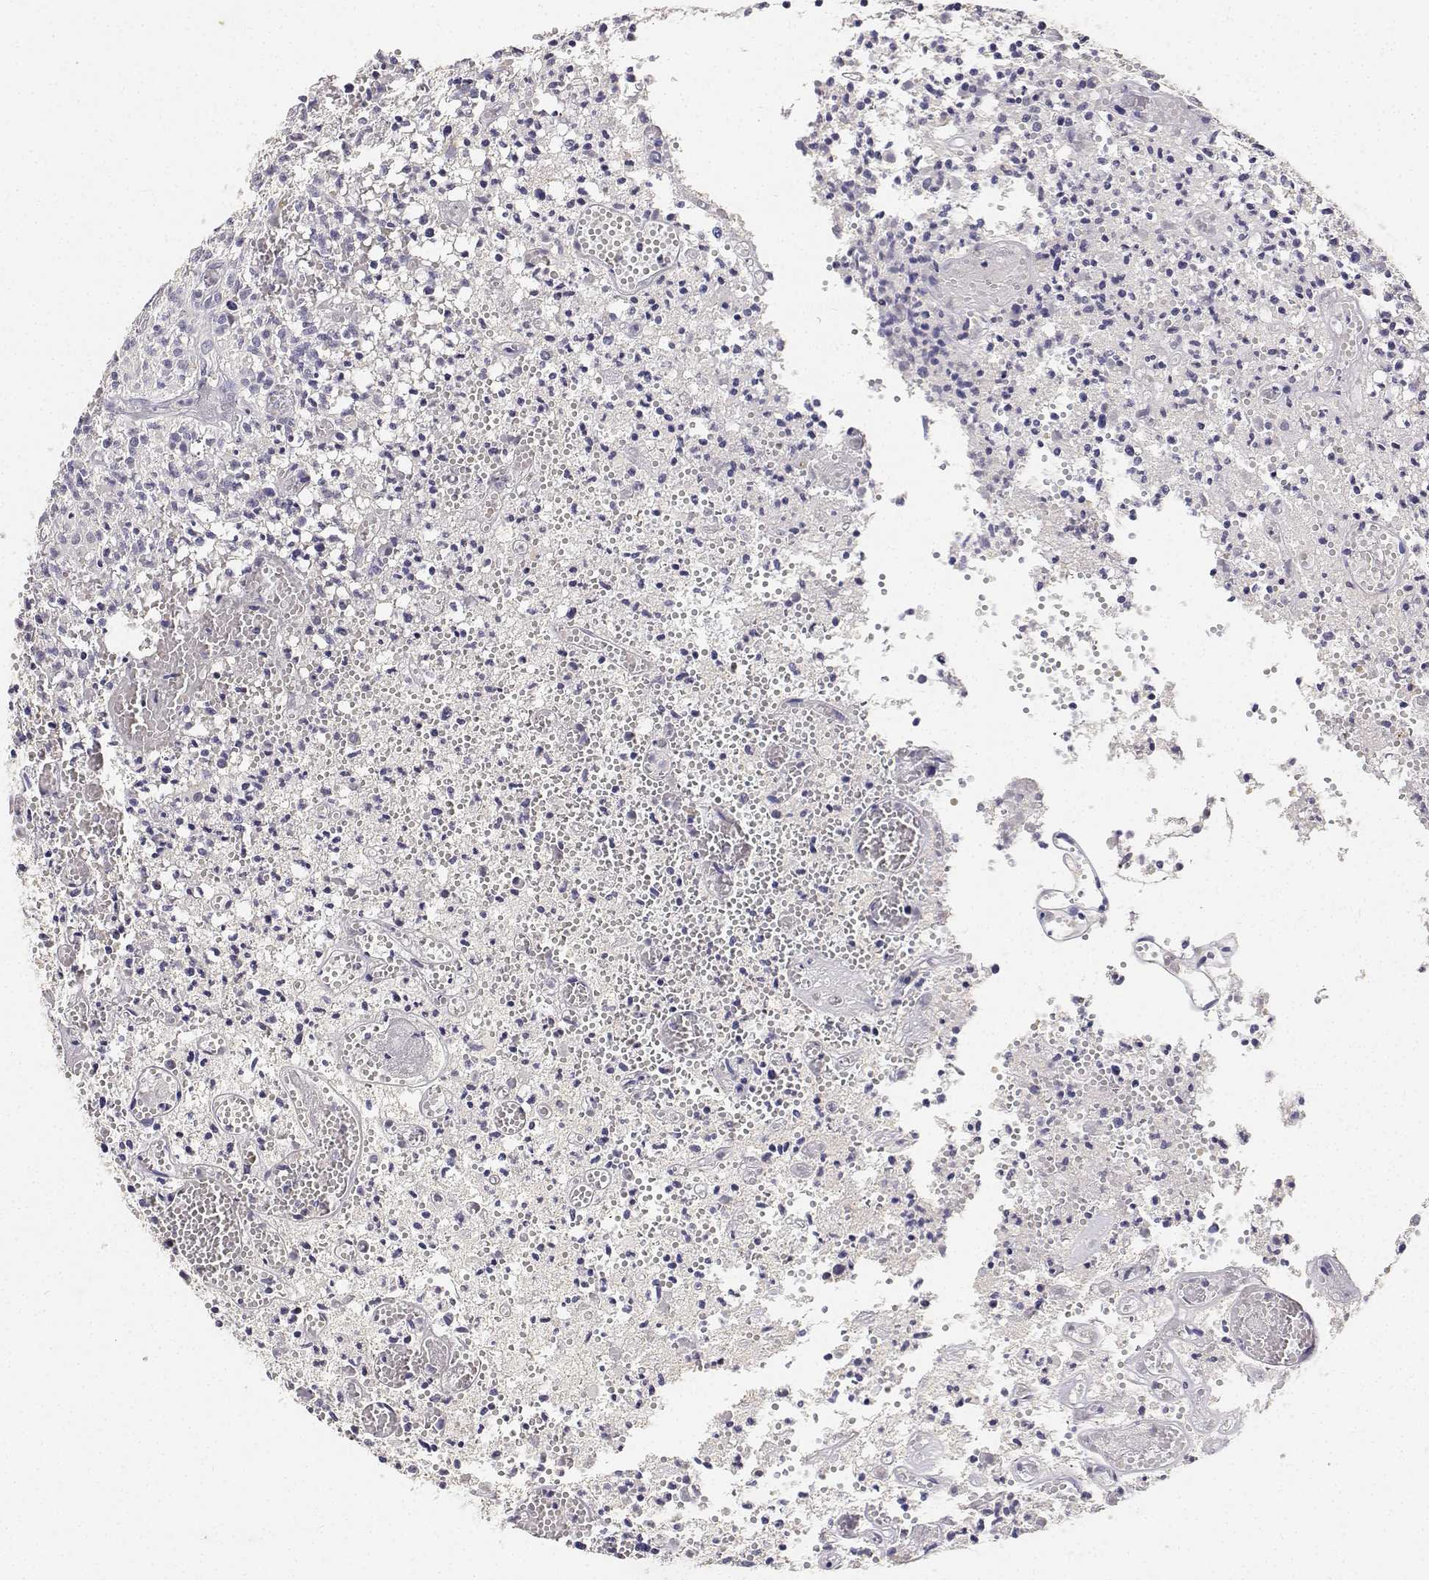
{"staining": {"intensity": "negative", "quantity": "none", "location": "none"}, "tissue": "glioma", "cell_type": "Tumor cells", "image_type": "cancer", "snomed": [{"axis": "morphology", "description": "Glioma, malignant, Low grade"}, {"axis": "topography", "description": "Brain"}], "caption": "The image reveals no staining of tumor cells in glioma.", "gene": "PAEP", "patient": {"sex": "male", "age": 64}}